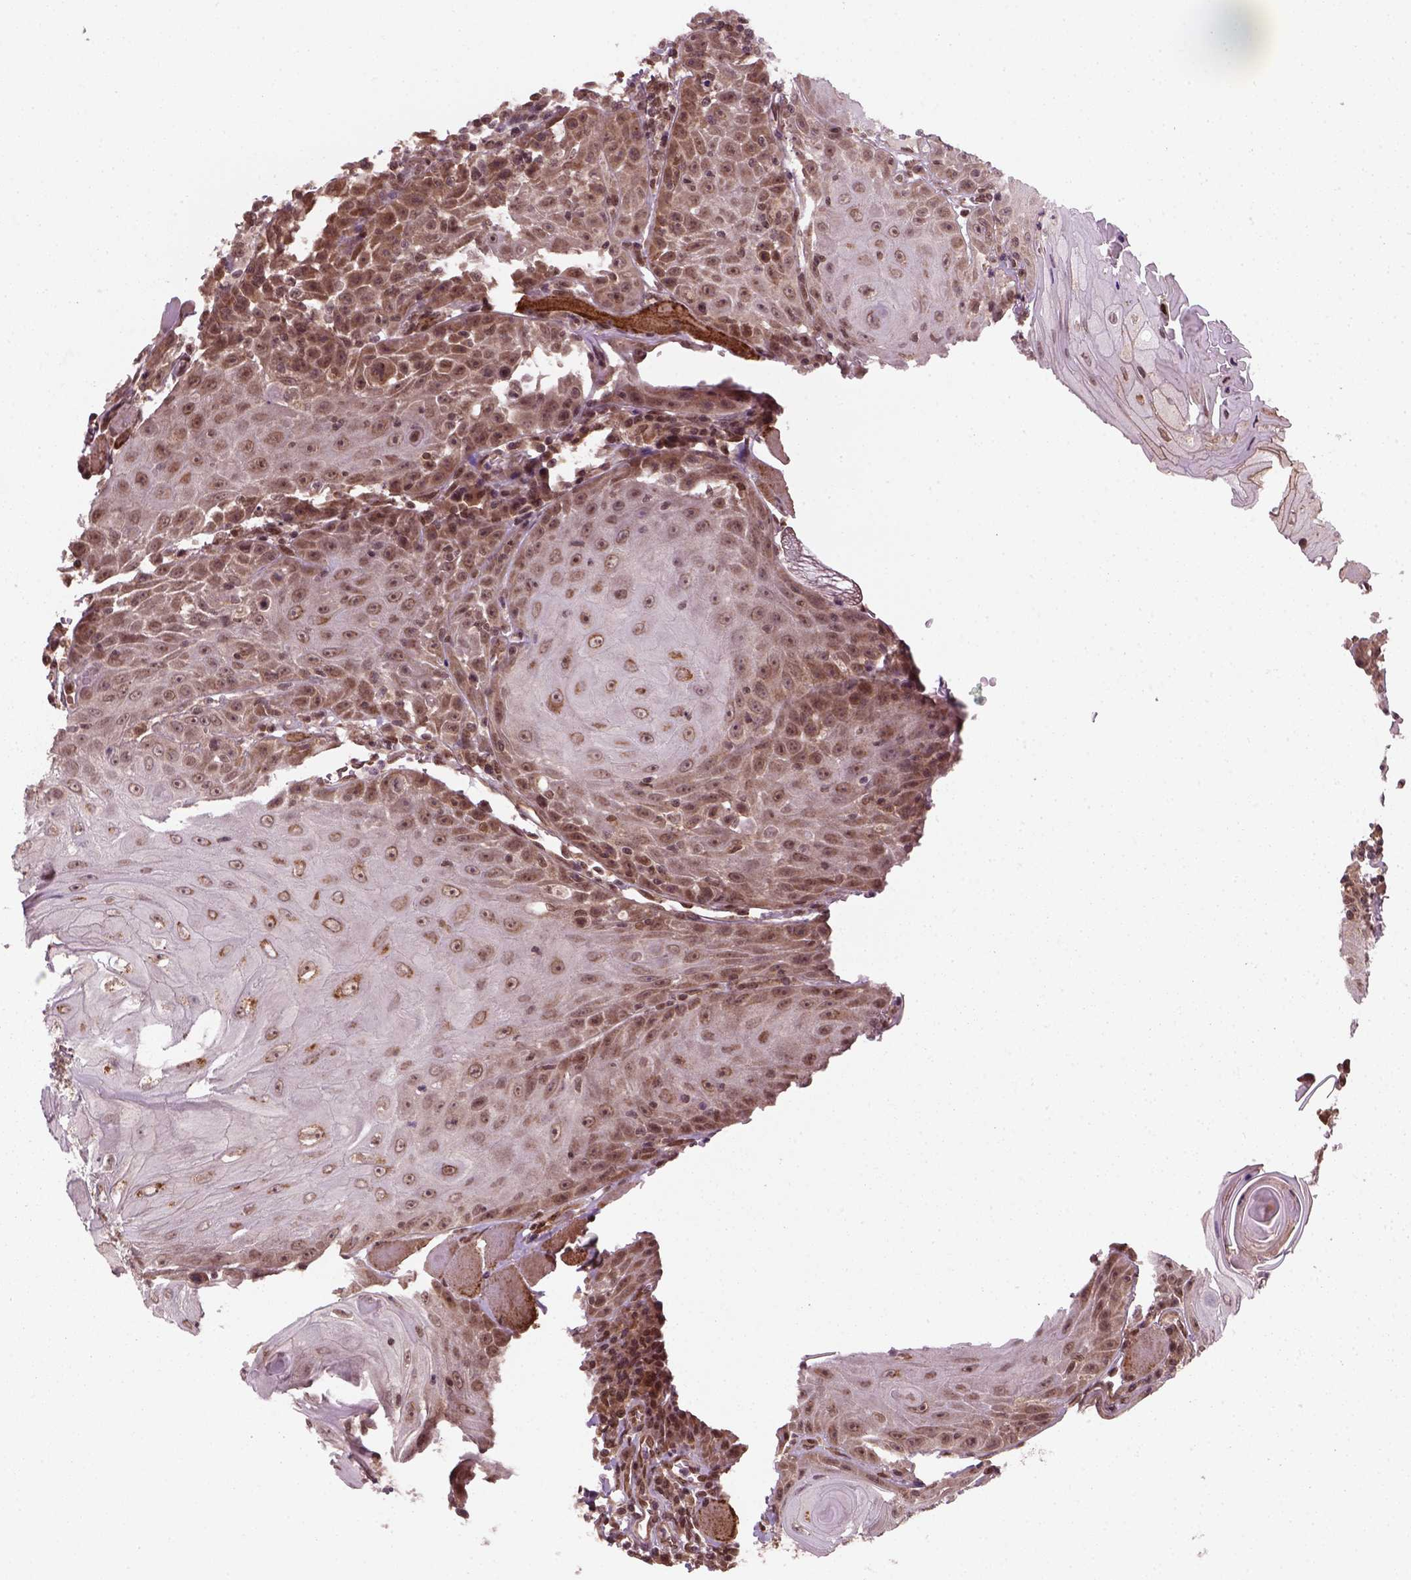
{"staining": {"intensity": "moderate", "quantity": ">75%", "location": "cytoplasmic/membranous,nuclear"}, "tissue": "head and neck cancer", "cell_type": "Tumor cells", "image_type": "cancer", "snomed": [{"axis": "morphology", "description": "Squamous cell carcinoma, NOS"}, {"axis": "topography", "description": "Head-Neck"}], "caption": "Brown immunohistochemical staining in human head and neck cancer reveals moderate cytoplasmic/membranous and nuclear positivity in approximately >75% of tumor cells.", "gene": "NUDT9", "patient": {"sex": "male", "age": 52}}